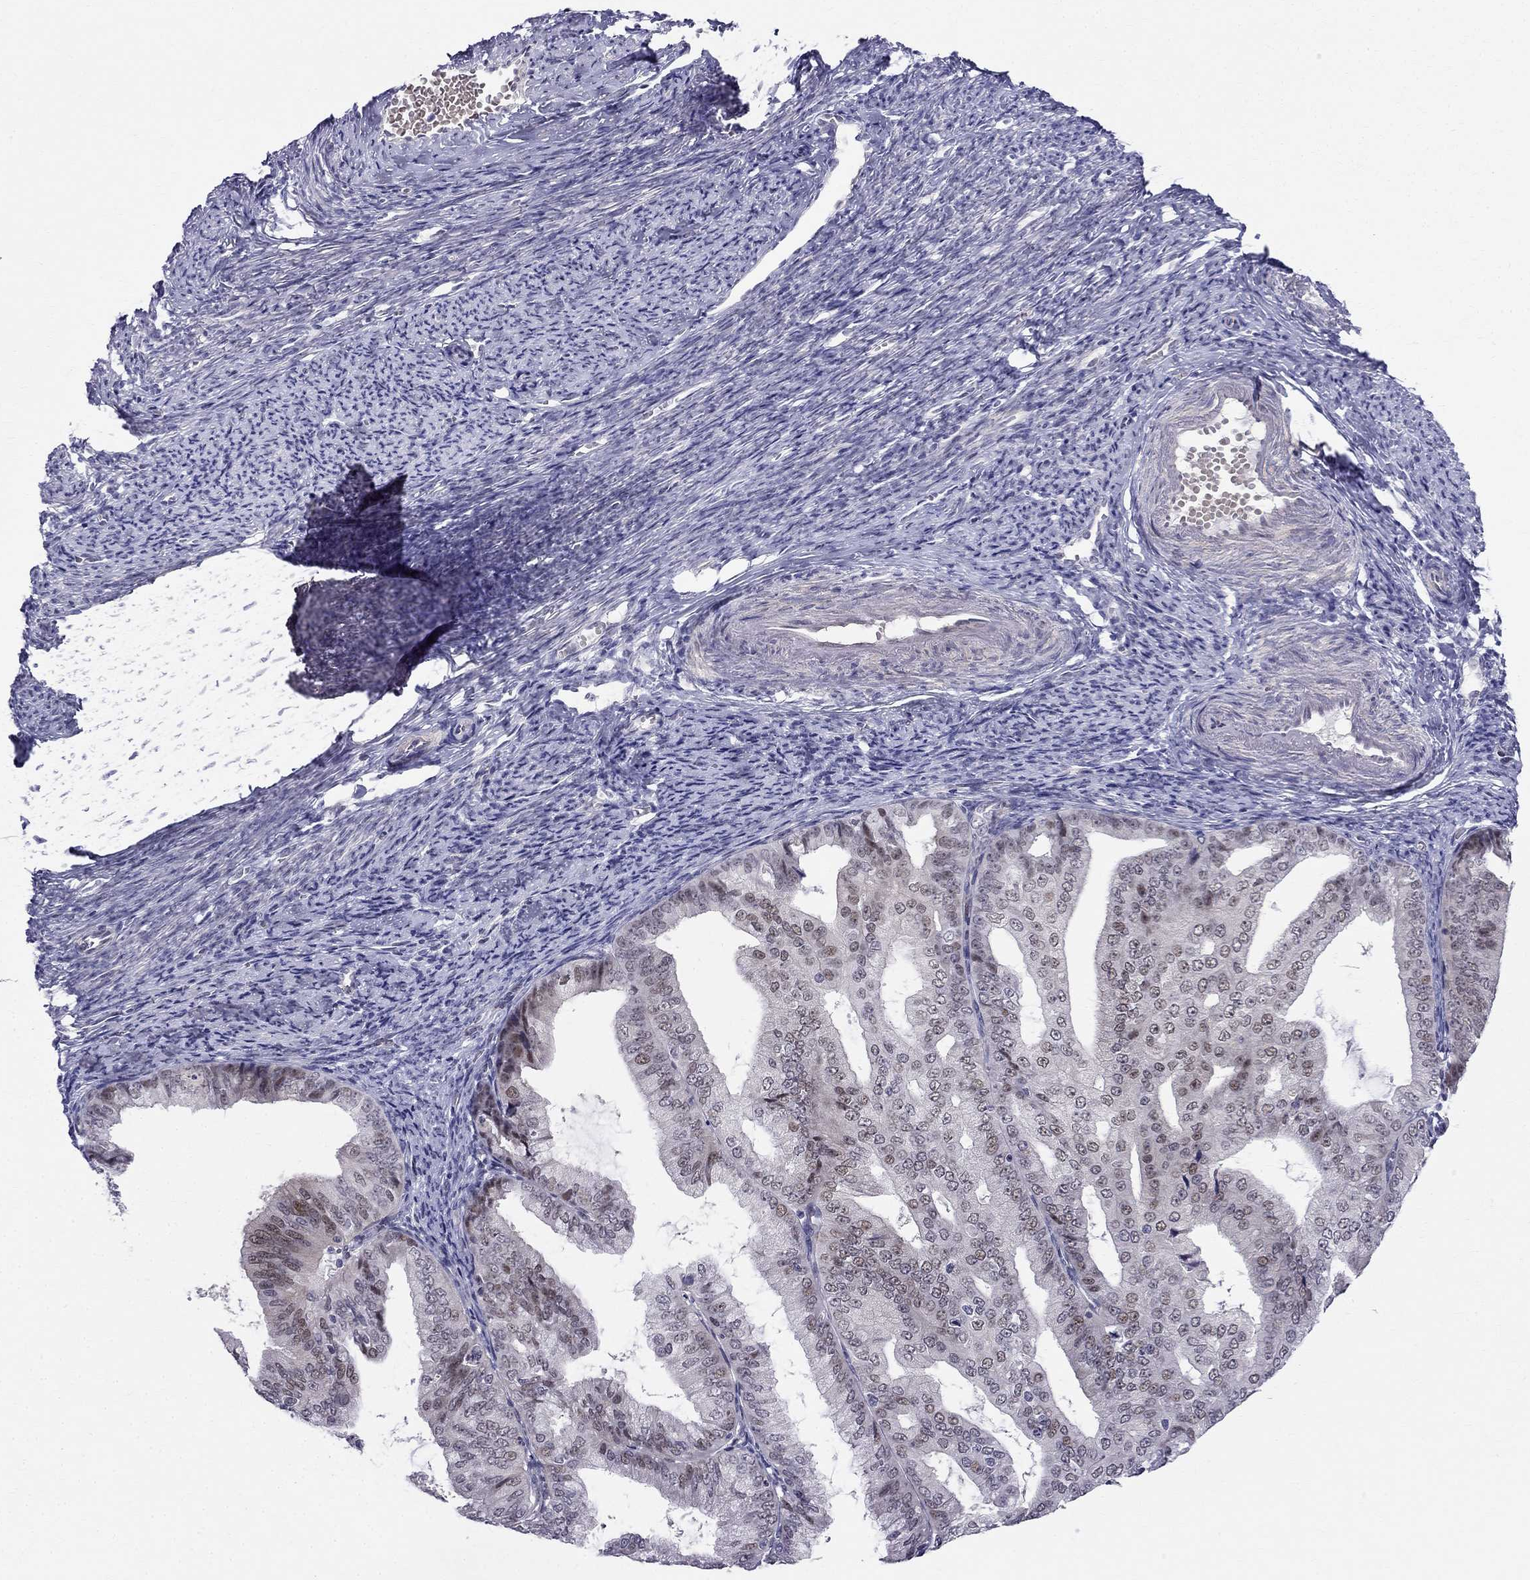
{"staining": {"intensity": "weak", "quantity": "<25%", "location": "nuclear"}, "tissue": "endometrial cancer", "cell_type": "Tumor cells", "image_type": "cancer", "snomed": [{"axis": "morphology", "description": "Adenocarcinoma, NOS"}, {"axis": "topography", "description": "Endometrium"}], "caption": "Tumor cells show no significant protein positivity in endometrial adenocarcinoma. (Immunohistochemistry (ihc), brightfield microscopy, high magnification).", "gene": "BAG5", "patient": {"sex": "female", "age": 63}}